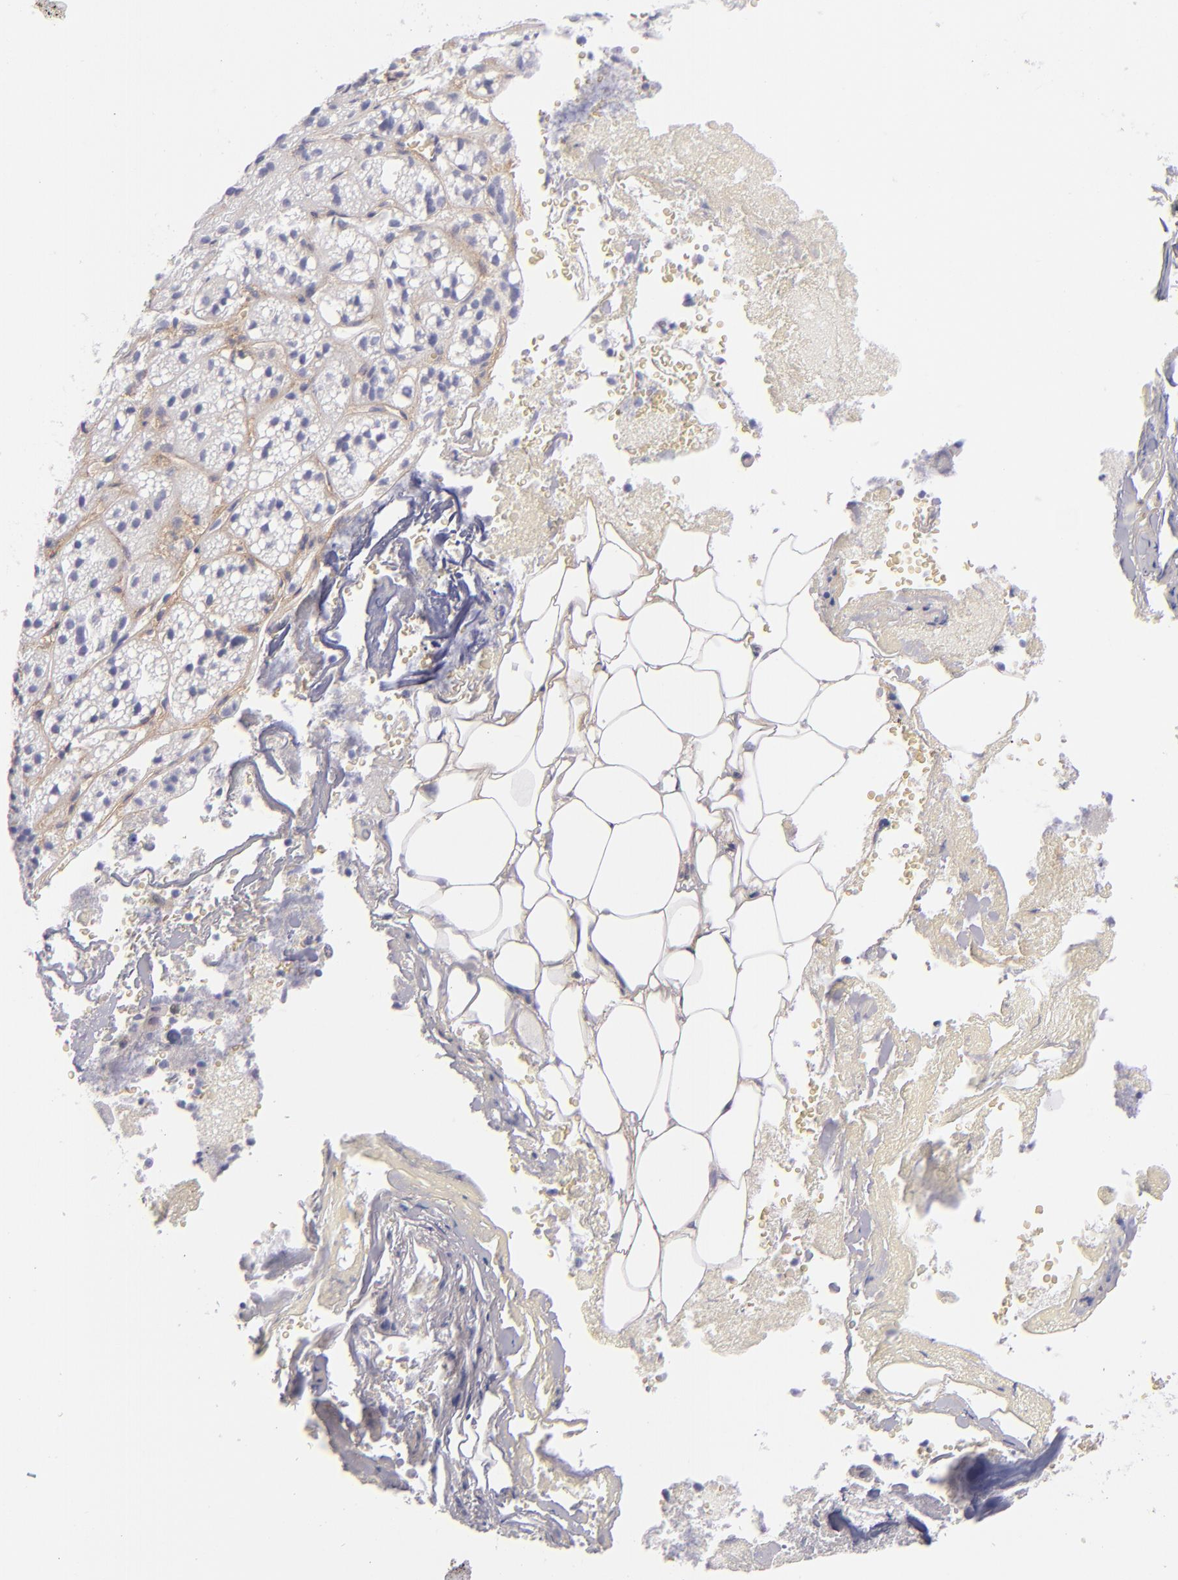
{"staining": {"intensity": "negative", "quantity": "none", "location": "none"}, "tissue": "adrenal gland", "cell_type": "Glandular cells", "image_type": "normal", "snomed": [{"axis": "morphology", "description": "Normal tissue, NOS"}, {"axis": "topography", "description": "Adrenal gland"}], "caption": "The photomicrograph reveals no significant positivity in glandular cells of adrenal gland. Brightfield microscopy of immunohistochemistry (IHC) stained with DAB (brown) and hematoxylin (blue), captured at high magnification.", "gene": "CD81", "patient": {"sex": "female", "age": 71}}